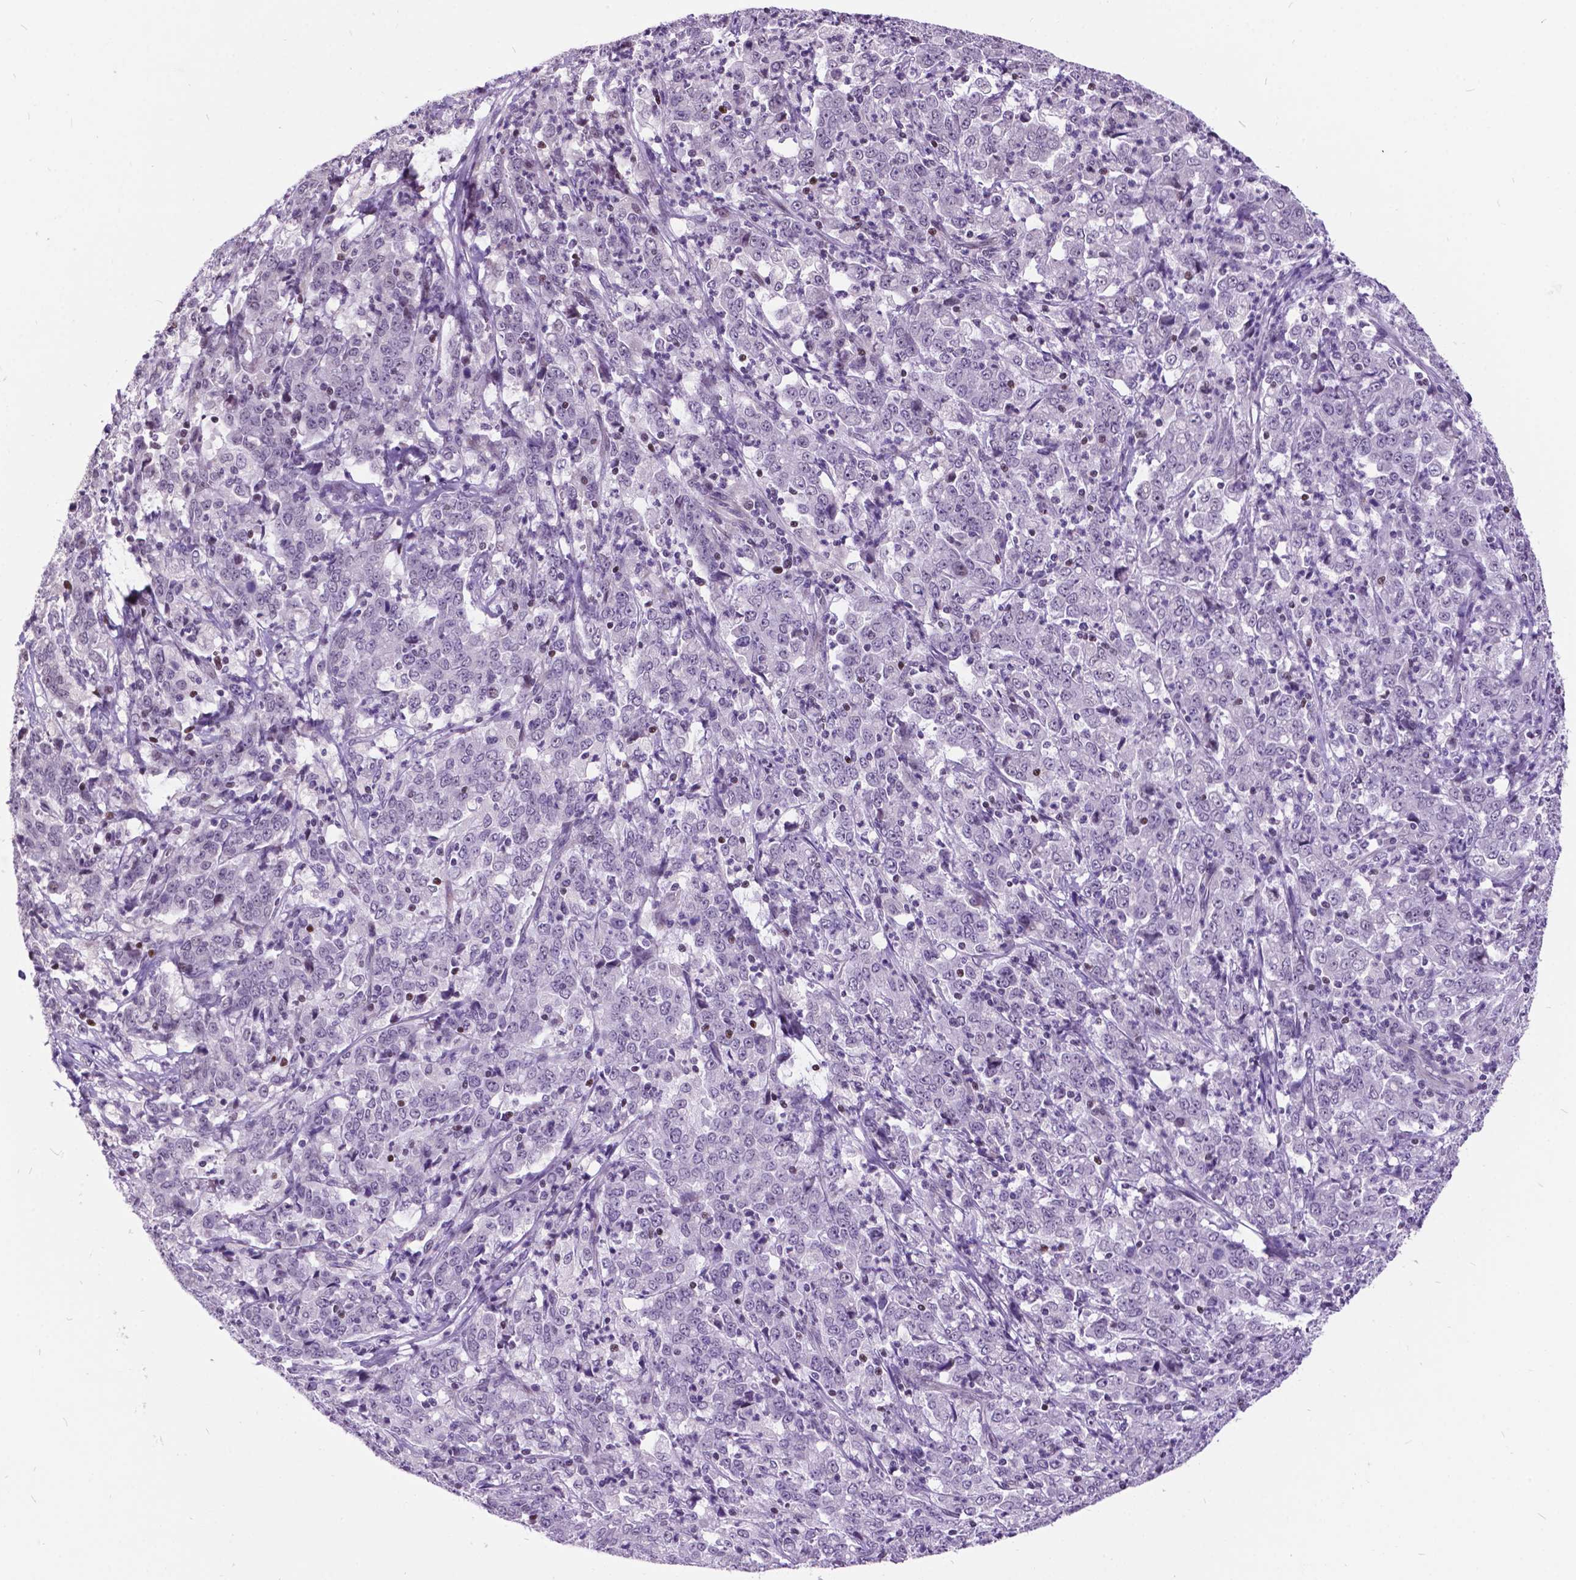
{"staining": {"intensity": "negative", "quantity": "none", "location": "none"}, "tissue": "stomach cancer", "cell_type": "Tumor cells", "image_type": "cancer", "snomed": [{"axis": "morphology", "description": "Adenocarcinoma, NOS"}, {"axis": "topography", "description": "Stomach, lower"}], "caption": "This is a micrograph of immunohistochemistry (IHC) staining of stomach cancer (adenocarcinoma), which shows no positivity in tumor cells. Brightfield microscopy of immunohistochemistry (IHC) stained with DAB (3,3'-diaminobenzidine) (brown) and hematoxylin (blue), captured at high magnification.", "gene": "DPF3", "patient": {"sex": "female", "age": 71}}